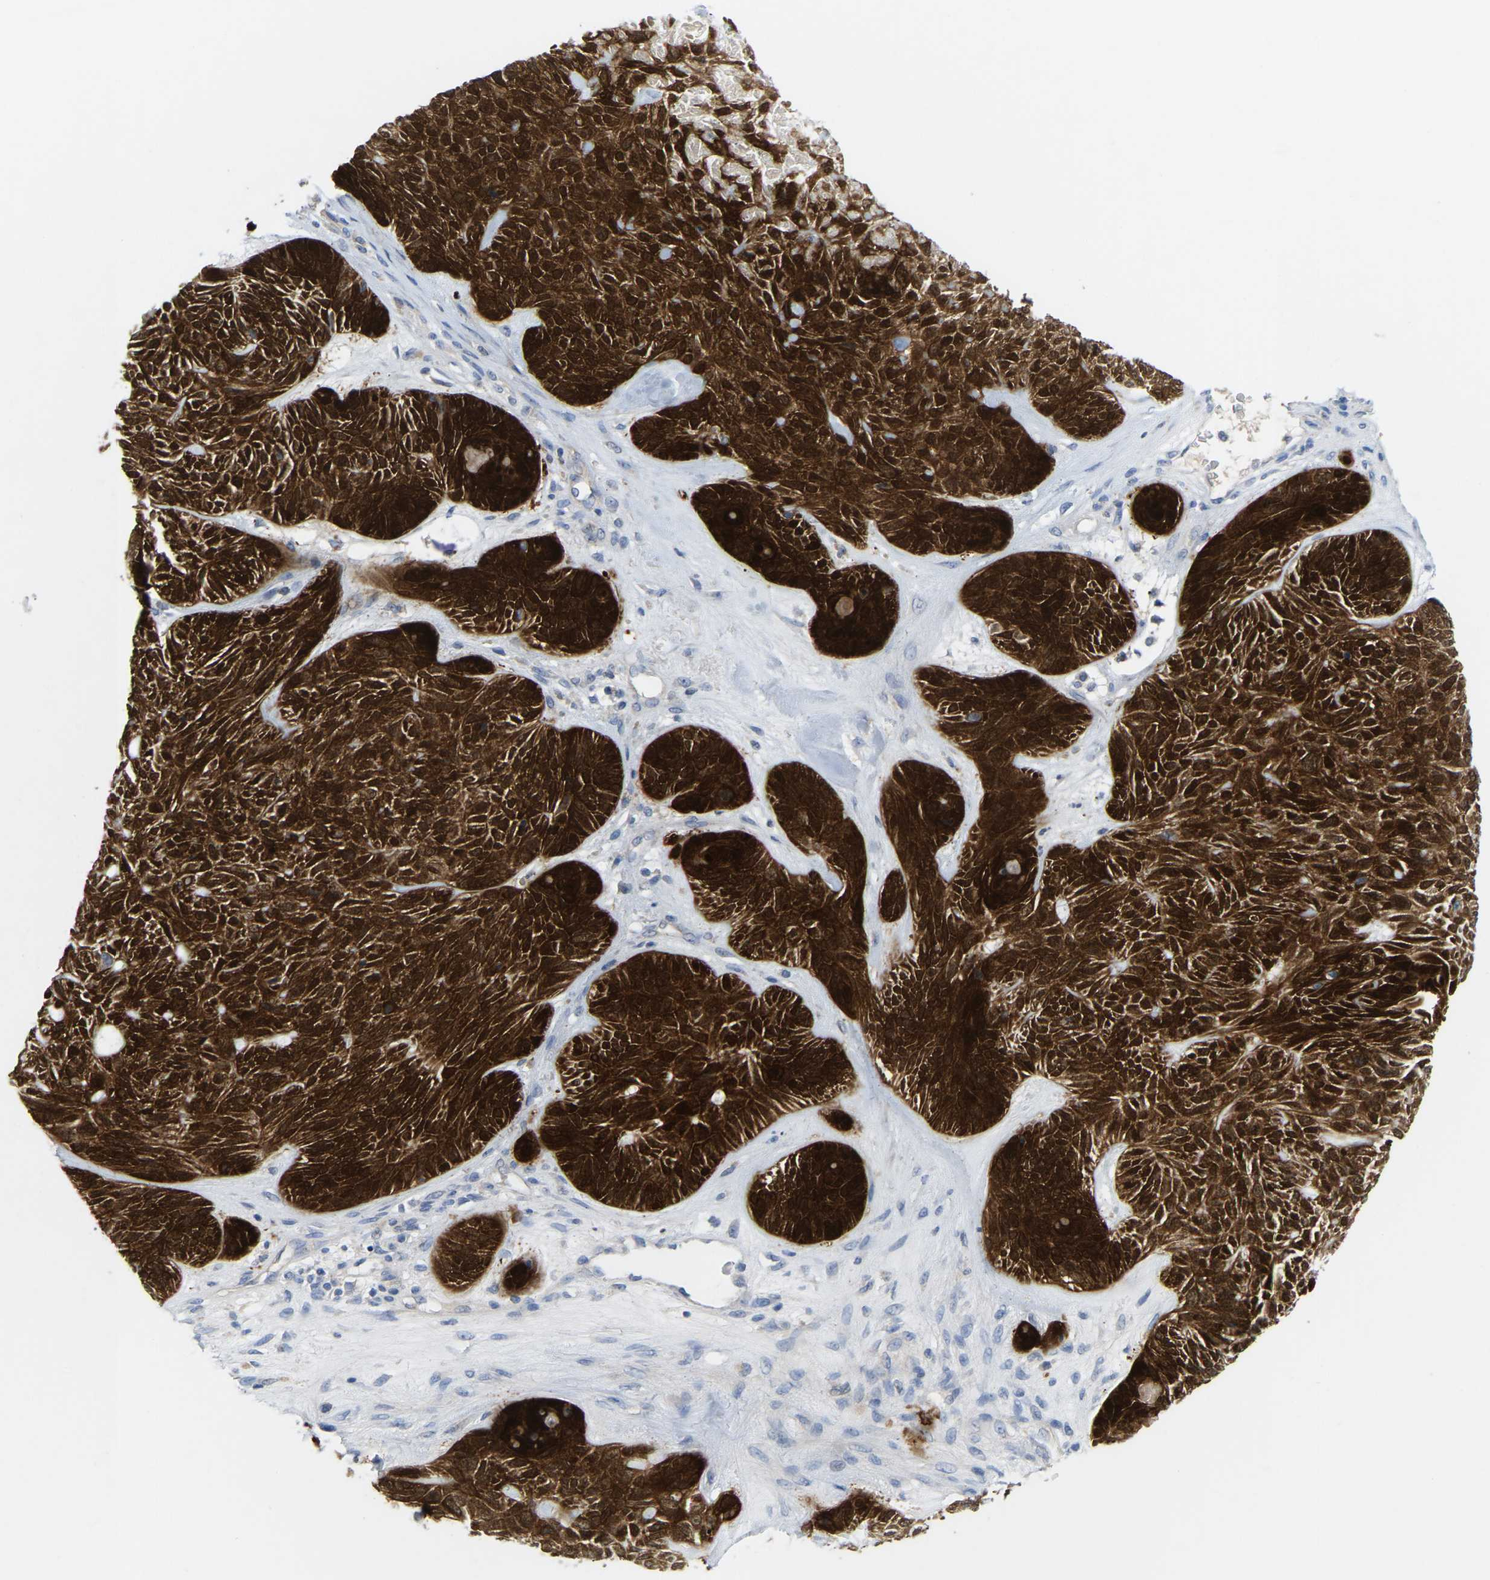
{"staining": {"intensity": "strong", "quantity": ">75%", "location": "cytoplasmic/membranous"}, "tissue": "skin cancer", "cell_type": "Tumor cells", "image_type": "cancer", "snomed": [{"axis": "morphology", "description": "Basal cell carcinoma"}, {"axis": "topography", "description": "Skin"}], "caption": "IHC histopathology image of skin cancer stained for a protein (brown), which shows high levels of strong cytoplasmic/membranous staining in about >75% of tumor cells.", "gene": "SERPINB5", "patient": {"sex": "male", "age": 55}}